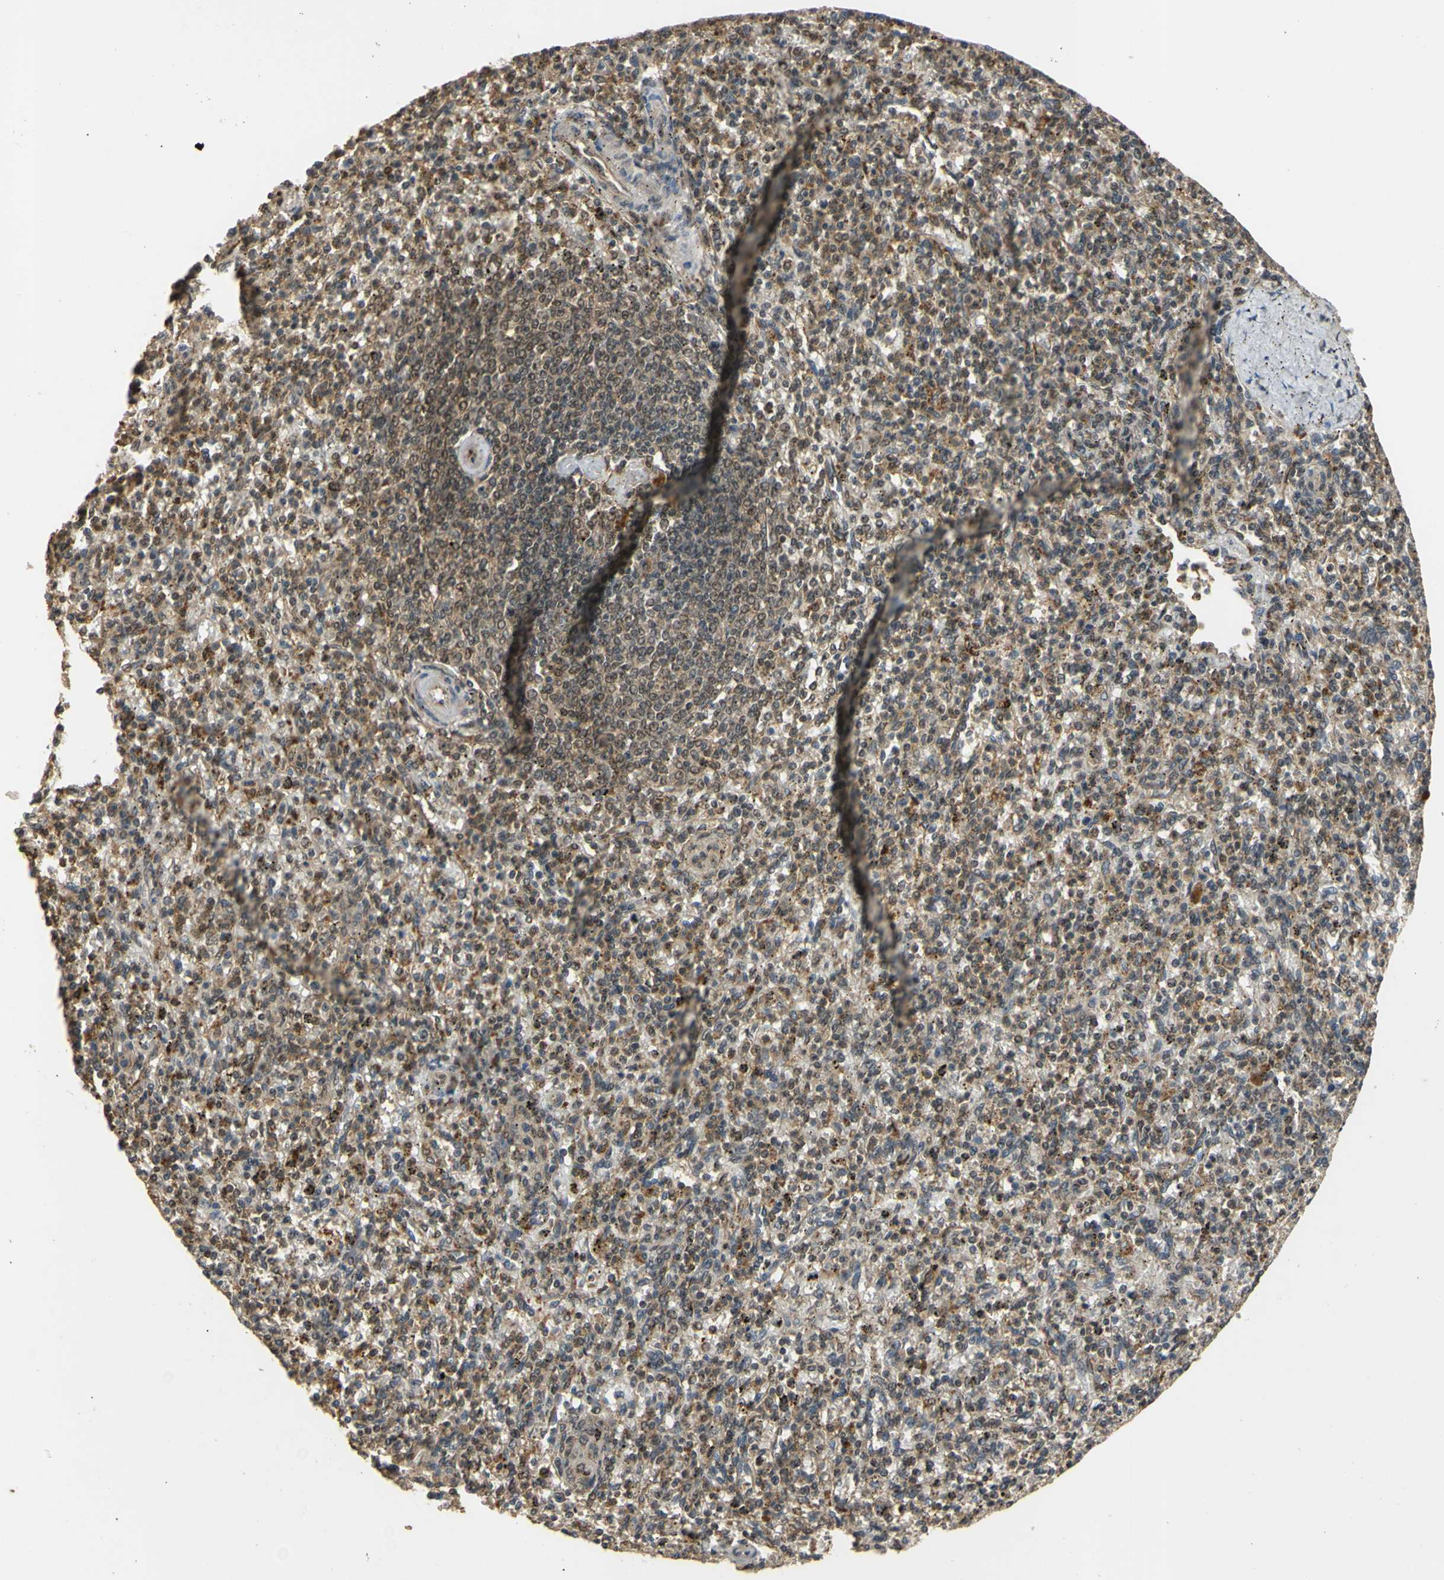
{"staining": {"intensity": "weak", "quantity": ">75%", "location": "cytoplasmic/membranous,nuclear"}, "tissue": "spleen", "cell_type": "Cells in red pulp", "image_type": "normal", "snomed": [{"axis": "morphology", "description": "Normal tissue, NOS"}, {"axis": "topography", "description": "Spleen"}], "caption": "Spleen stained with a brown dye shows weak cytoplasmic/membranous,nuclear positive staining in approximately >75% of cells in red pulp.", "gene": "GTF2E2", "patient": {"sex": "male", "age": 72}}